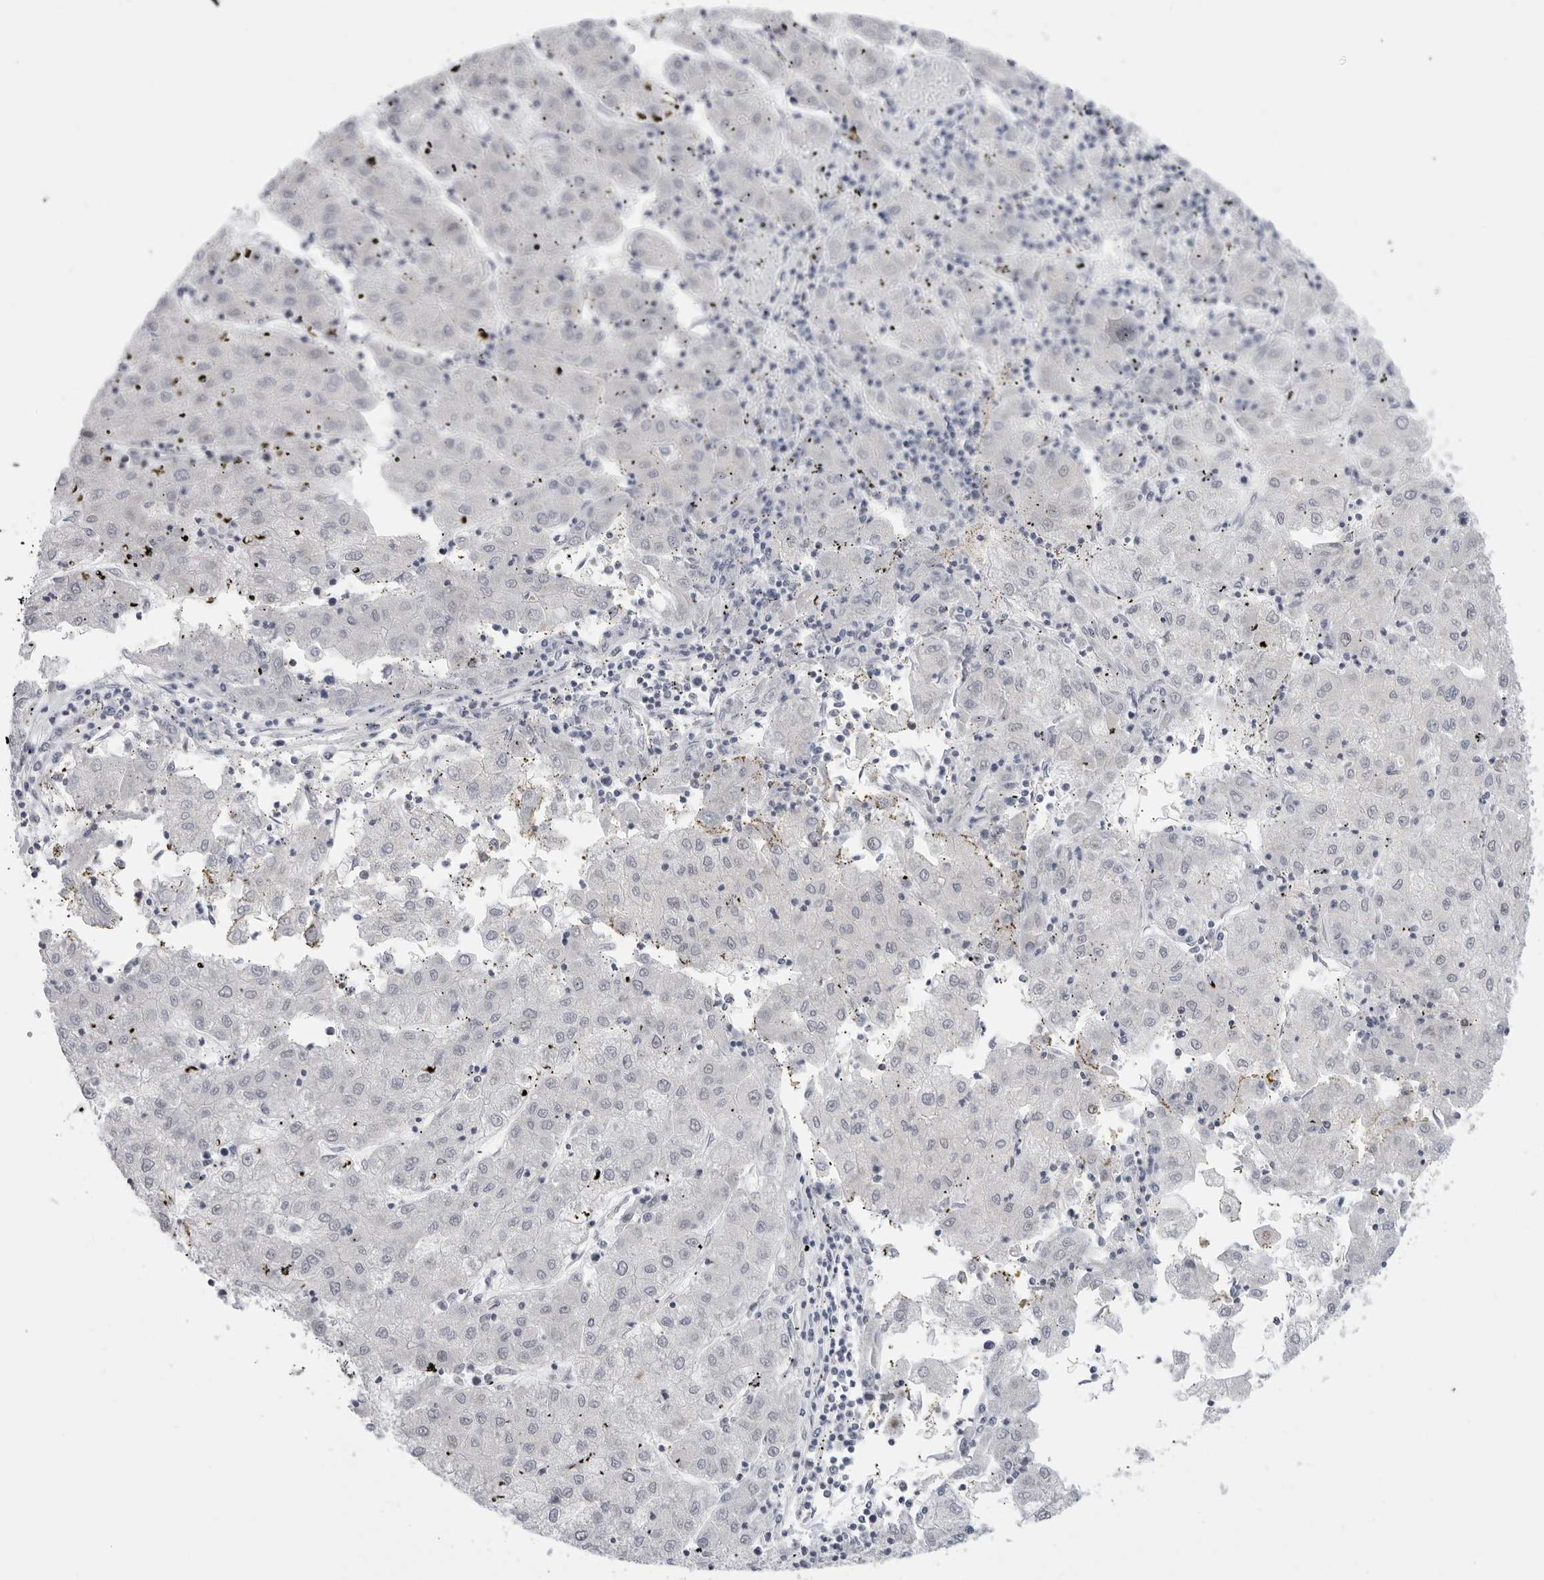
{"staining": {"intensity": "weak", "quantity": "<25%", "location": "nuclear"}, "tissue": "liver cancer", "cell_type": "Tumor cells", "image_type": "cancer", "snomed": [{"axis": "morphology", "description": "Carcinoma, Hepatocellular, NOS"}, {"axis": "topography", "description": "Liver"}], "caption": "Tumor cells are negative for protein expression in human liver hepatocellular carcinoma.", "gene": "RPA2", "patient": {"sex": "male", "age": 72}}